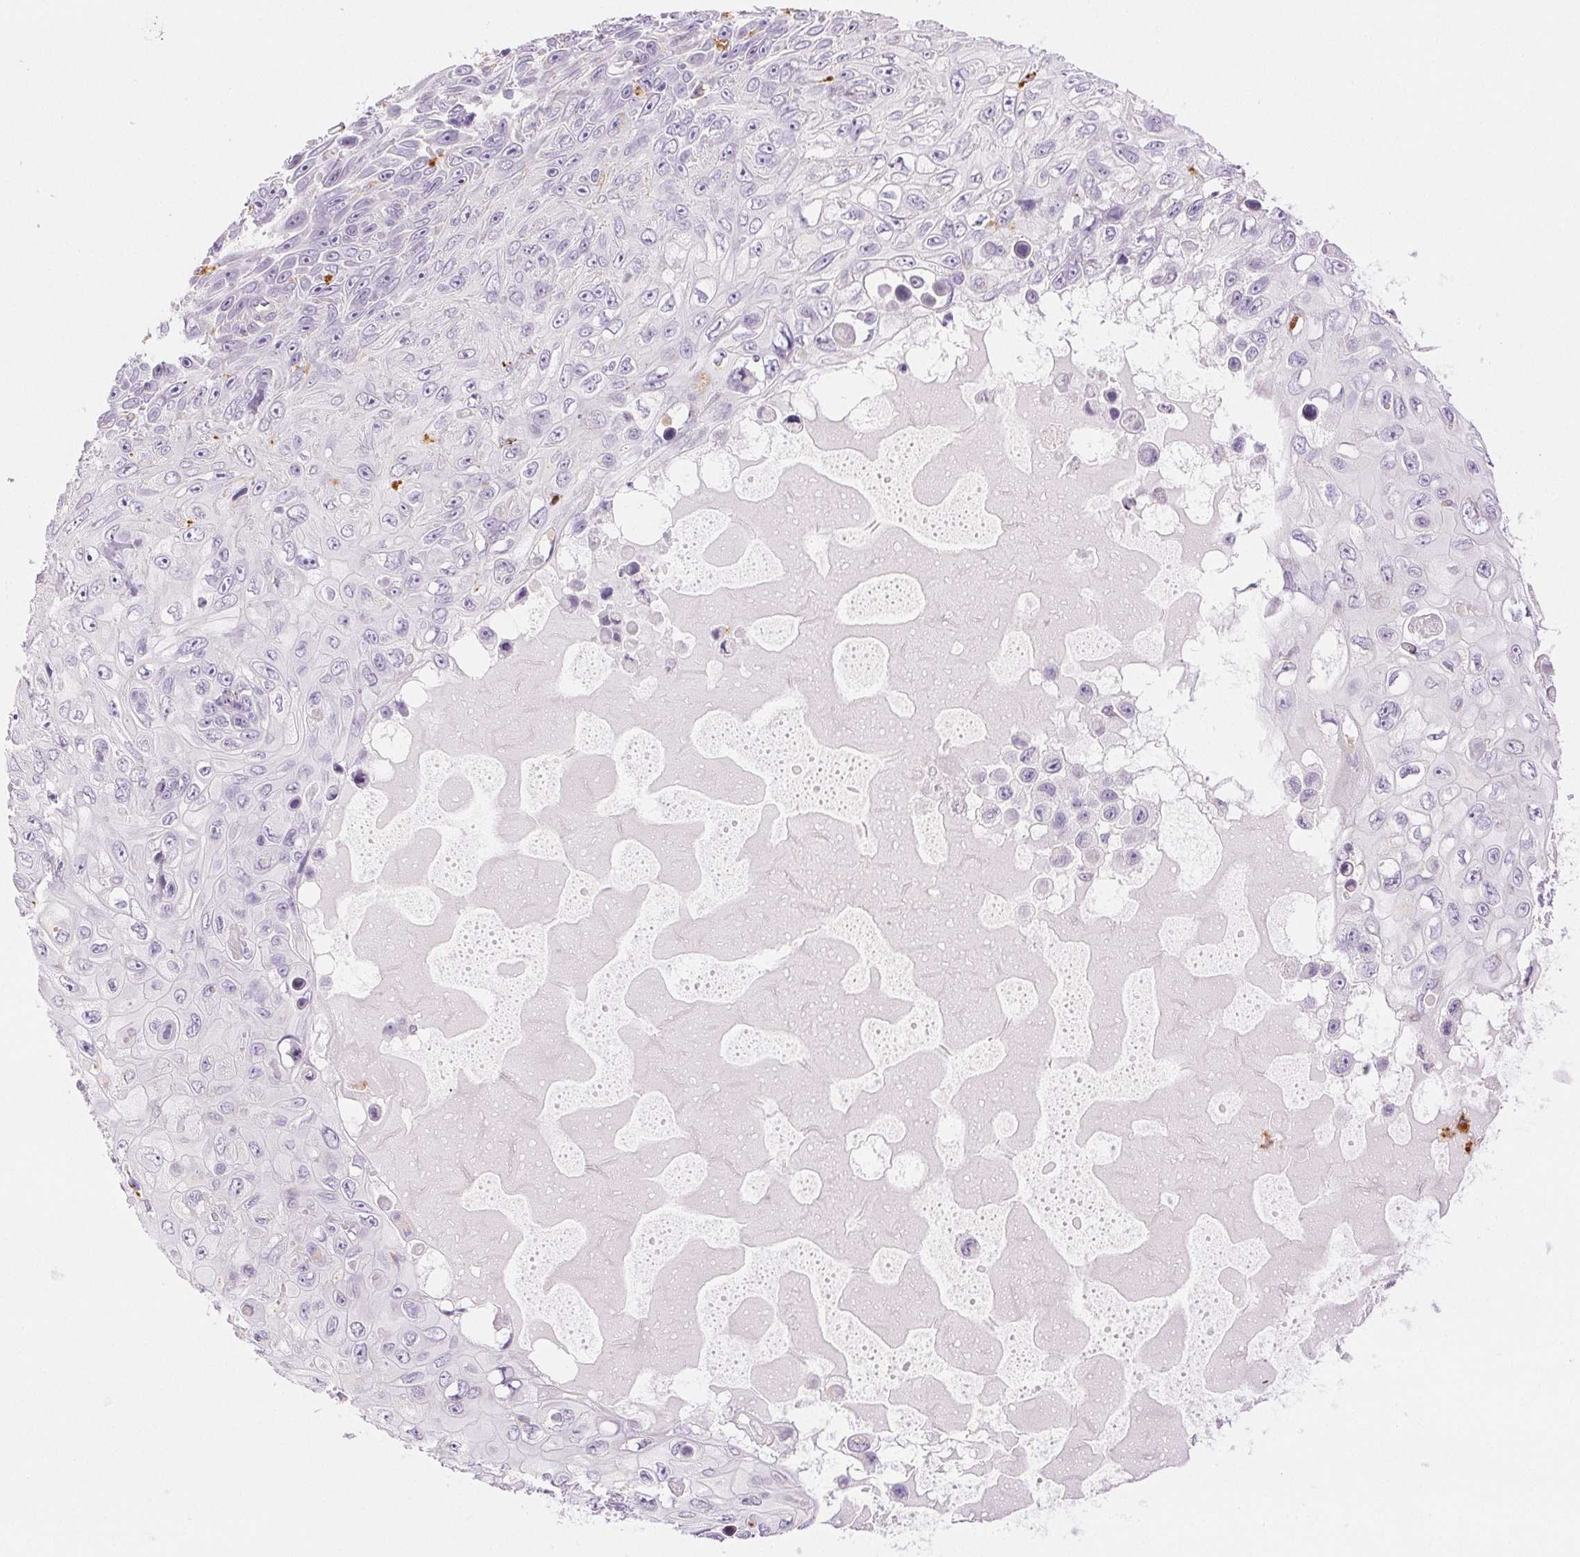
{"staining": {"intensity": "negative", "quantity": "none", "location": "none"}, "tissue": "skin cancer", "cell_type": "Tumor cells", "image_type": "cancer", "snomed": [{"axis": "morphology", "description": "Squamous cell carcinoma, NOS"}, {"axis": "topography", "description": "Skin"}], "caption": "Tumor cells are negative for brown protein staining in squamous cell carcinoma (skin).", "gene": "SLC5A2", "patient": {"sex": "male", "age": 82}}